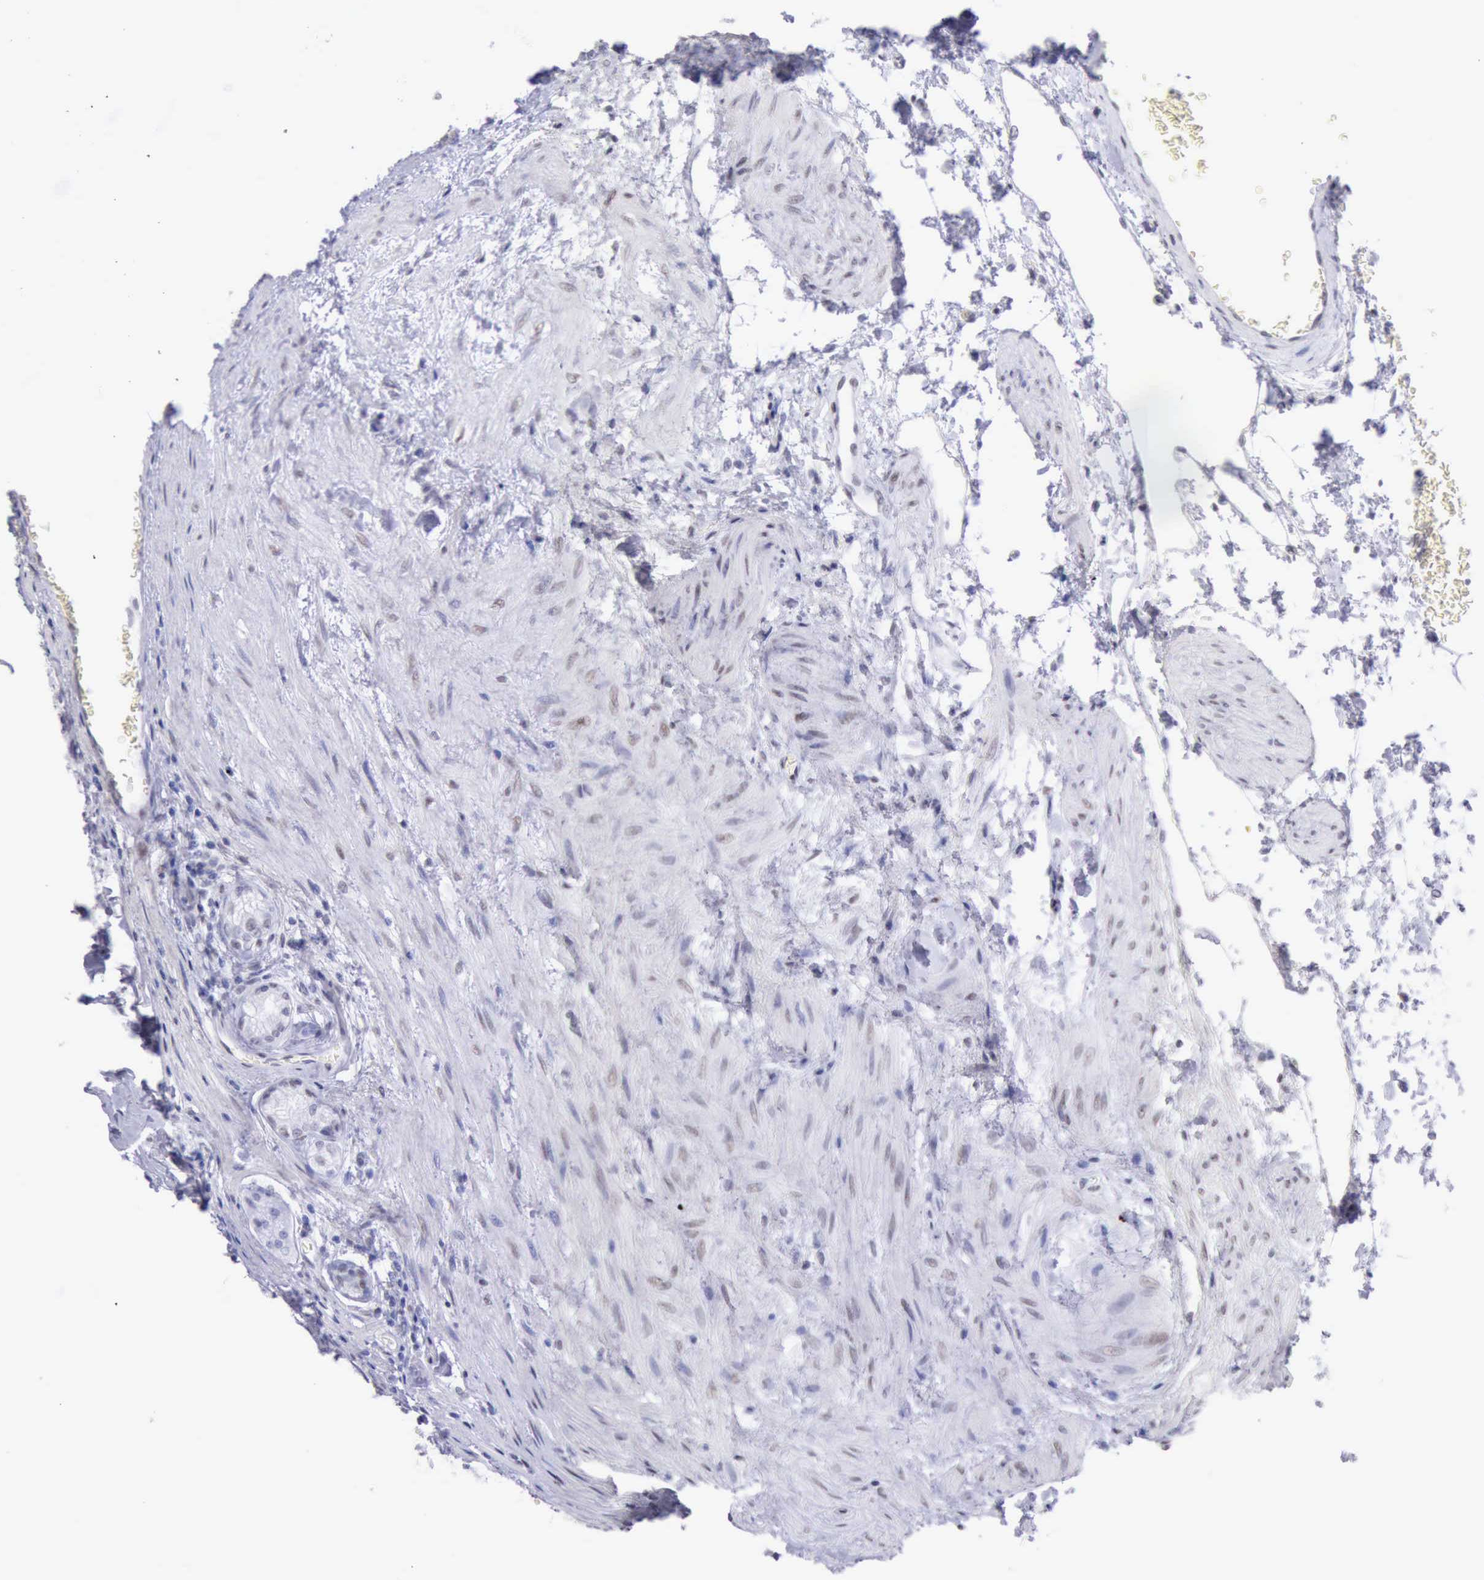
{"staining": {"intensity": "negative", "quantity": "none", "location": "none"}, "tissue": "stomach", "cell_type": "Glandular cells", "image_type": "normal", "snomed": [{"axis": "morphology", "description": "Normal tissue, NOS"}, {"axis": "topography", "description": "Stomach"}, {"axis": "topography", "description": "Stomach, lower"}], "caption": "Immunohistochemistry image of benign human stomach stained for a protein (brown), which reveals no expression in glandular cells.", "gene": "EP300", "patient": {"sex": "male", "age": 76}}